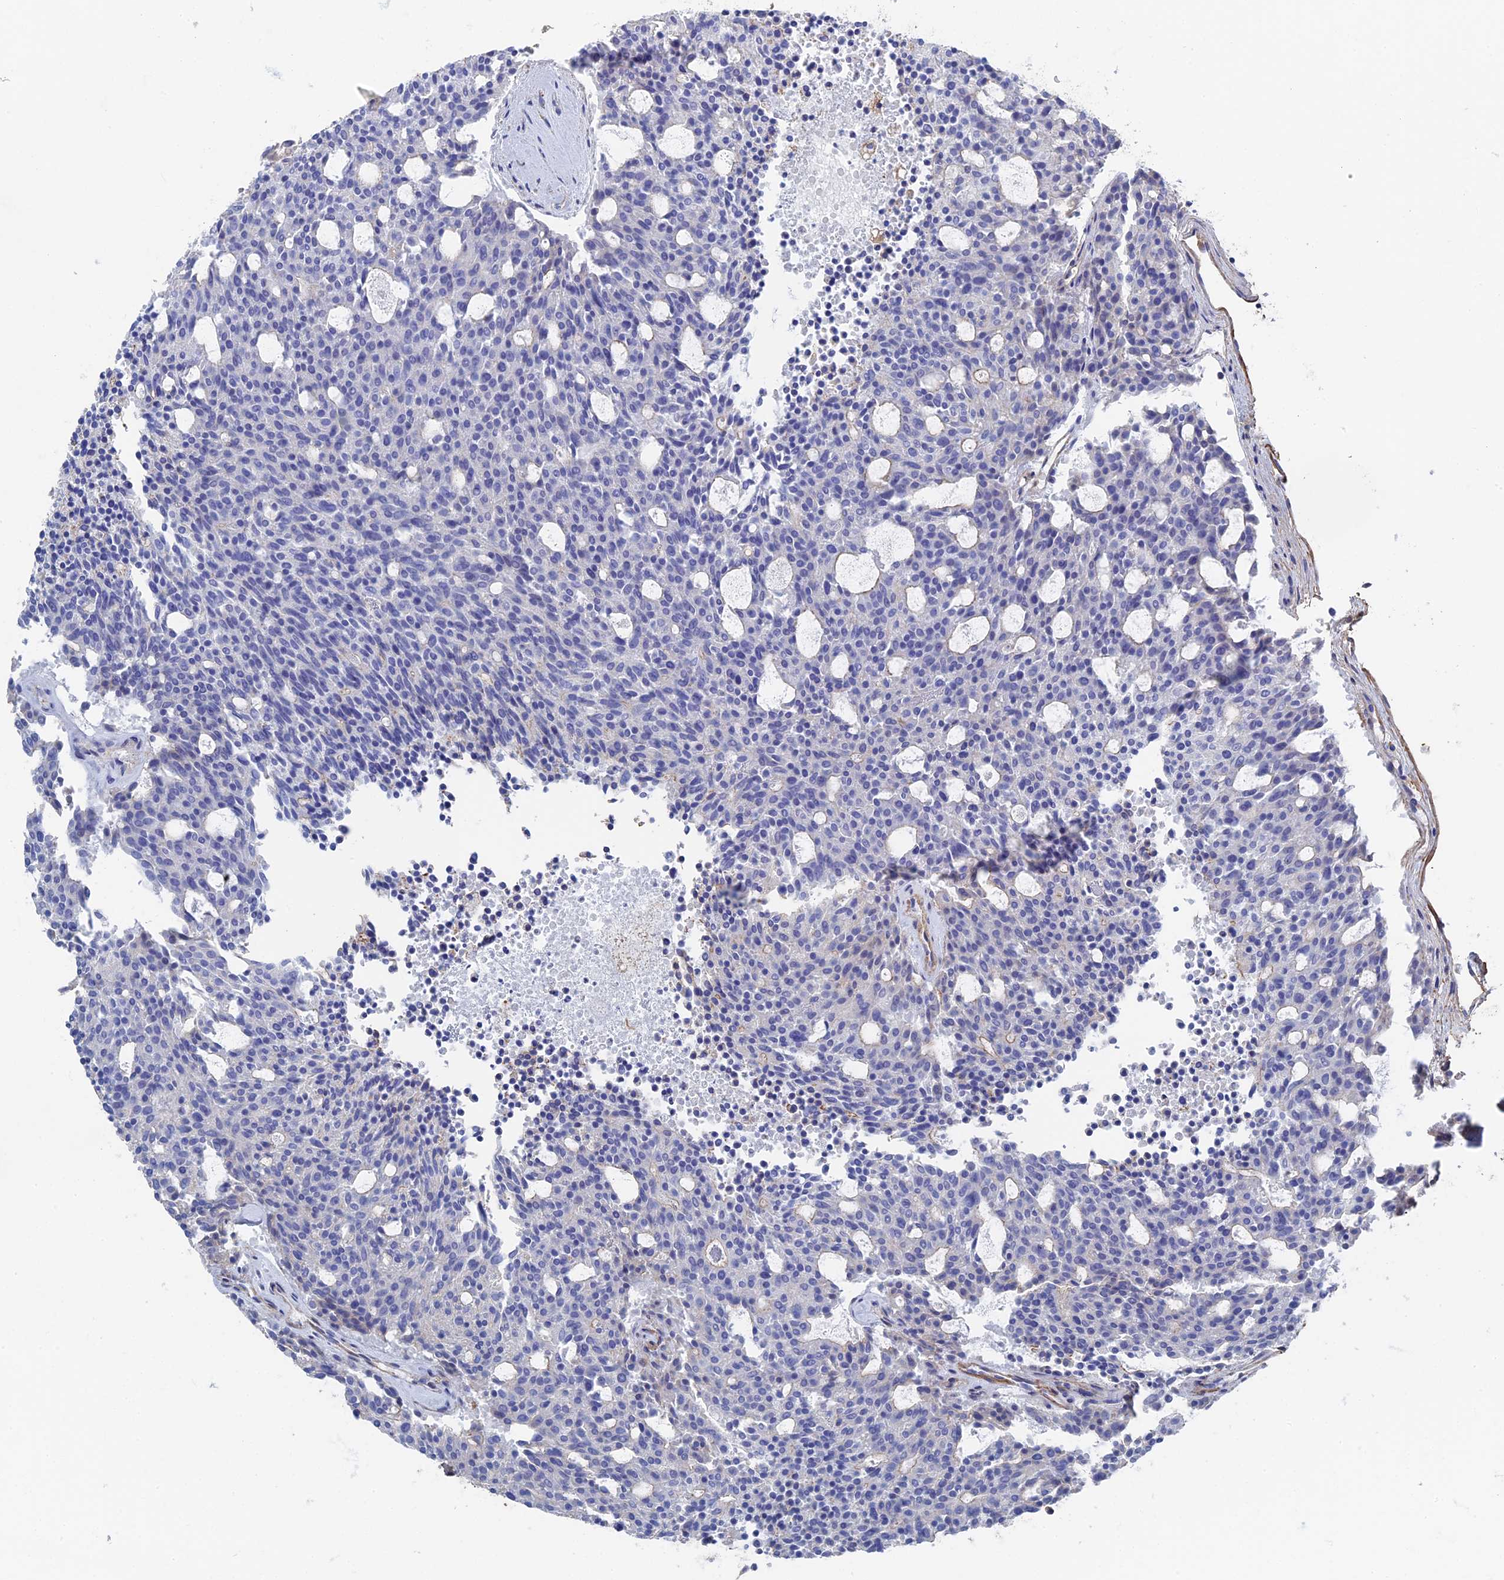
{"staining": {"intensity": "negative", "quantity": "none", "location": "none"}, "tissue": "carcinoid", "cell_type": "Tumor cells", "image_type": "cancer", "snomed": [{"axis": "morphology", "description": "Carcinoid, malignant, NOS"}, {"axis": "topography", "description": "Pancreas"}], "caption": "Immunohistochemistry (IHC) of malignant carcinoid reveals no positivity in tumor cells.", "gene": "STRA6", "patient": {"sex": "female", "age": 54}}